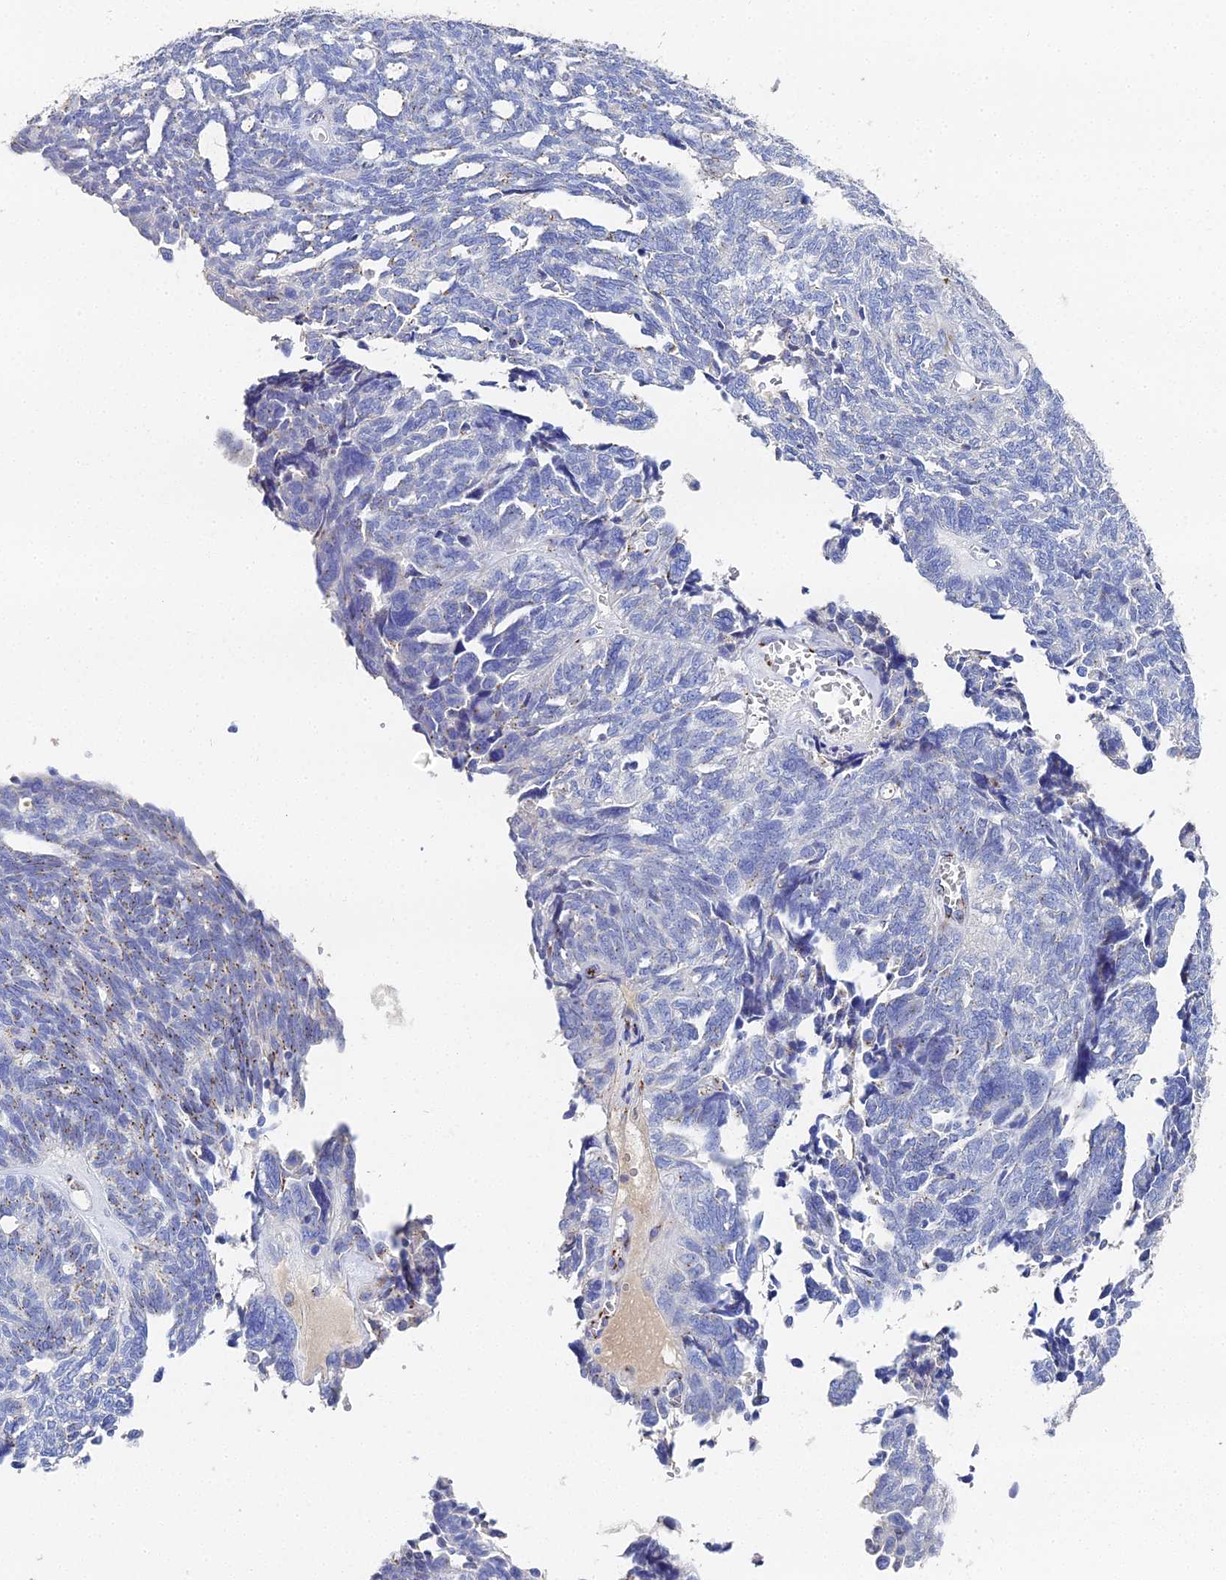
{"staining": {"intensity": "weak", "quantity": "<25%", "location": "cytoplasmic/membranous"}, "tissue": "ovarian cancer", "cell_type": "Tumor cells", "image_type": "cancer", "snomed": [{"axis": "morphology", "description": "Cystadenocarcinoma, serous, NOS"}, {"axis": "topography", "description": "Ovary"}], "caption": "Tumor cells show no significant expression in ovarian cancer. Brightfield microscopy of immunohistochemistry stained with DAB (3,3'-diaminobenzidine) (brown) and hematoxylin (blue), captured at high magnification.", "gene": "ENSG00000268674", "patient": {"sex": "female", "age": 79}}